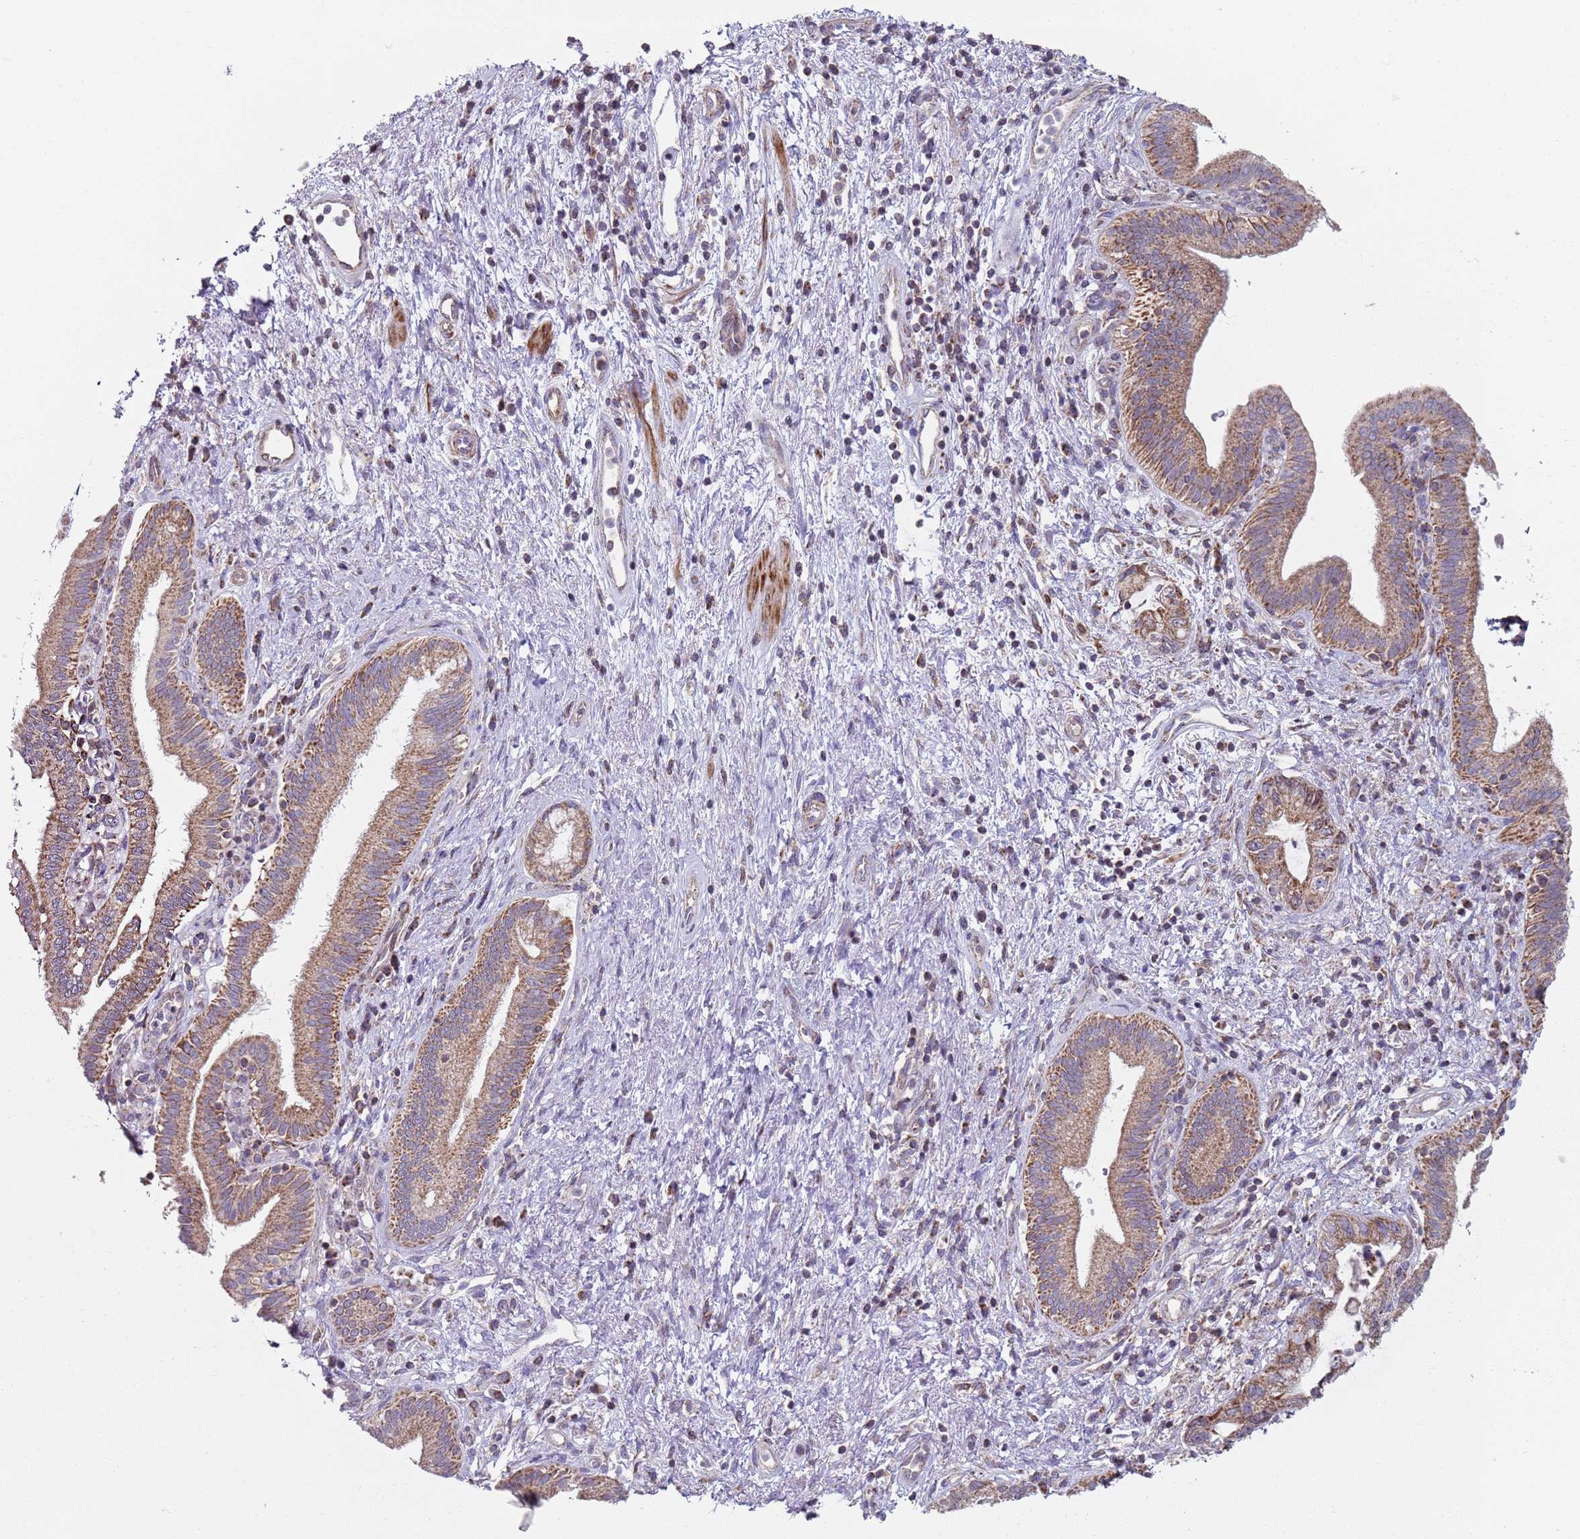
{"staining": {"intensity": "moderate", "quantity": ">75%", "location": "cytoplasmic/membranous"}, "tissue": "pancreatic cancer", "cell_type": "Tumor cells", "image_type": "cancer", "snomed": [{"axis": "morphology", "description": "Adenocarcinoma, NOS"}, {"axis": "topography", "description": "Pancreas"}], "caption": "Human pancreatic adenocarcinoma stained with a brown dye exhibits moderate cytoplasmic/membranous positive staining in about >75% of tumor cells.", "gene": "GAS8", "patient": {"sex": "female", "age": 73}}